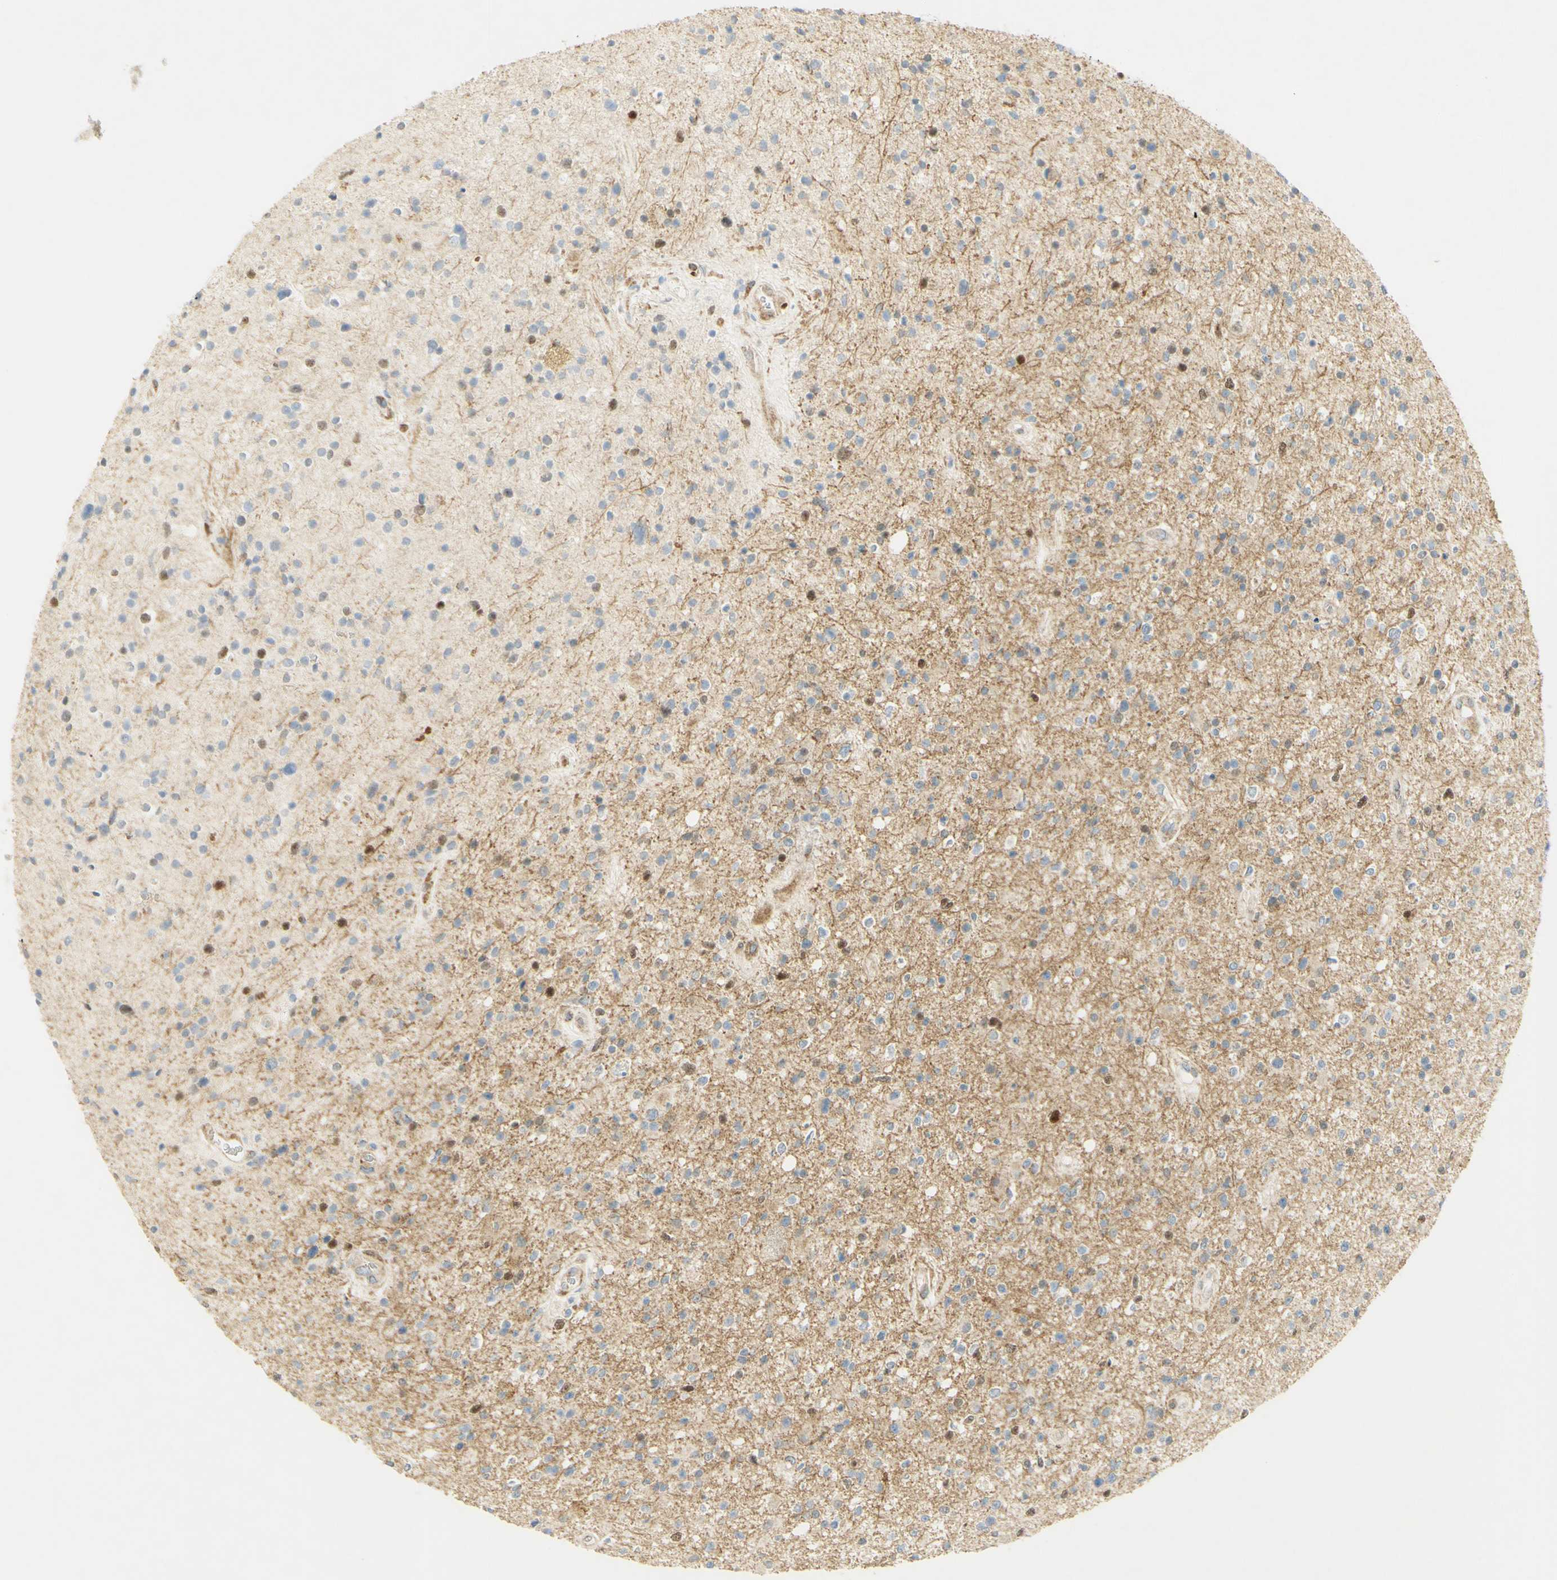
{"staining": {"intensity": "strong", "quantity": "<25%", "location": "nuclear"}, "tissue": "glioma", "cell_type": "Tumor cells", "image_type": "cancer", "snomed": [{"axis": "morphology", "description": "Glioma, malignant, High grade"}, {"axis": "topography", "description": "Brain"}], "caption": "A brown stain labels strong nuclear staining of a protein in human glioma tumor cells.", "gene": "E2F1", "patient": {"sex": "male", "age": 33}}